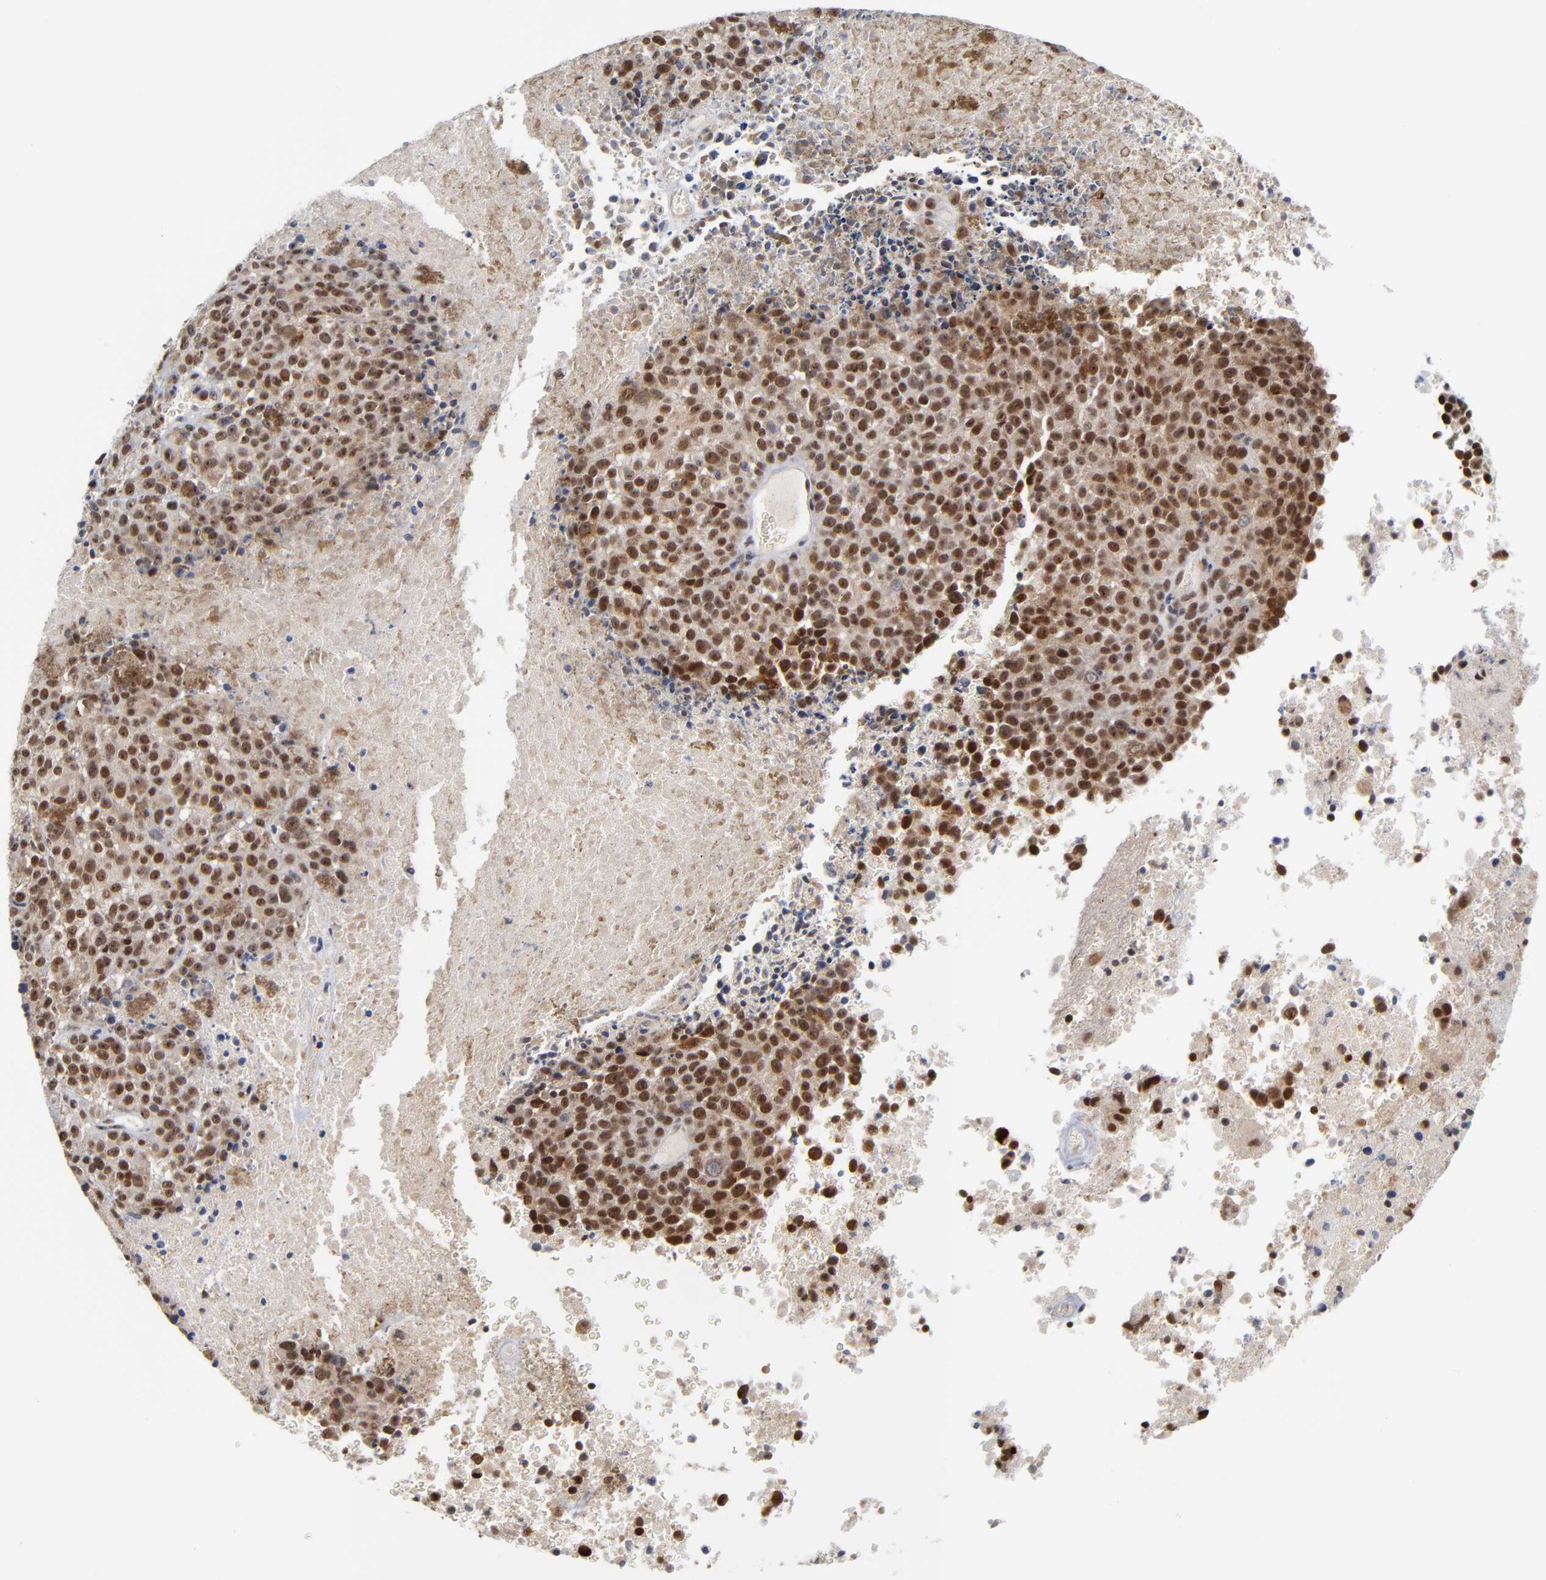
{"staining": {"intensity": "moderate", "quantity": ">75%", "location": "nuclear"}, "tissue": "melanoma", "cell_type": "Tumor cells", "image_type": "cancer", "snomed": [{"axis": "morphology", "description": "Malignant melanoma, Metastatic site"}, {"axis": "topography", "description": "Cerebral cortex"}], "caption": "Tumor cells exhibit medium levels of moderate nuclear positivity in approximately >75% of cells in human malignant melanoma (metastatic site).", "gene": "ZNF419", "patient": {"sex": "female", "age": 52}}